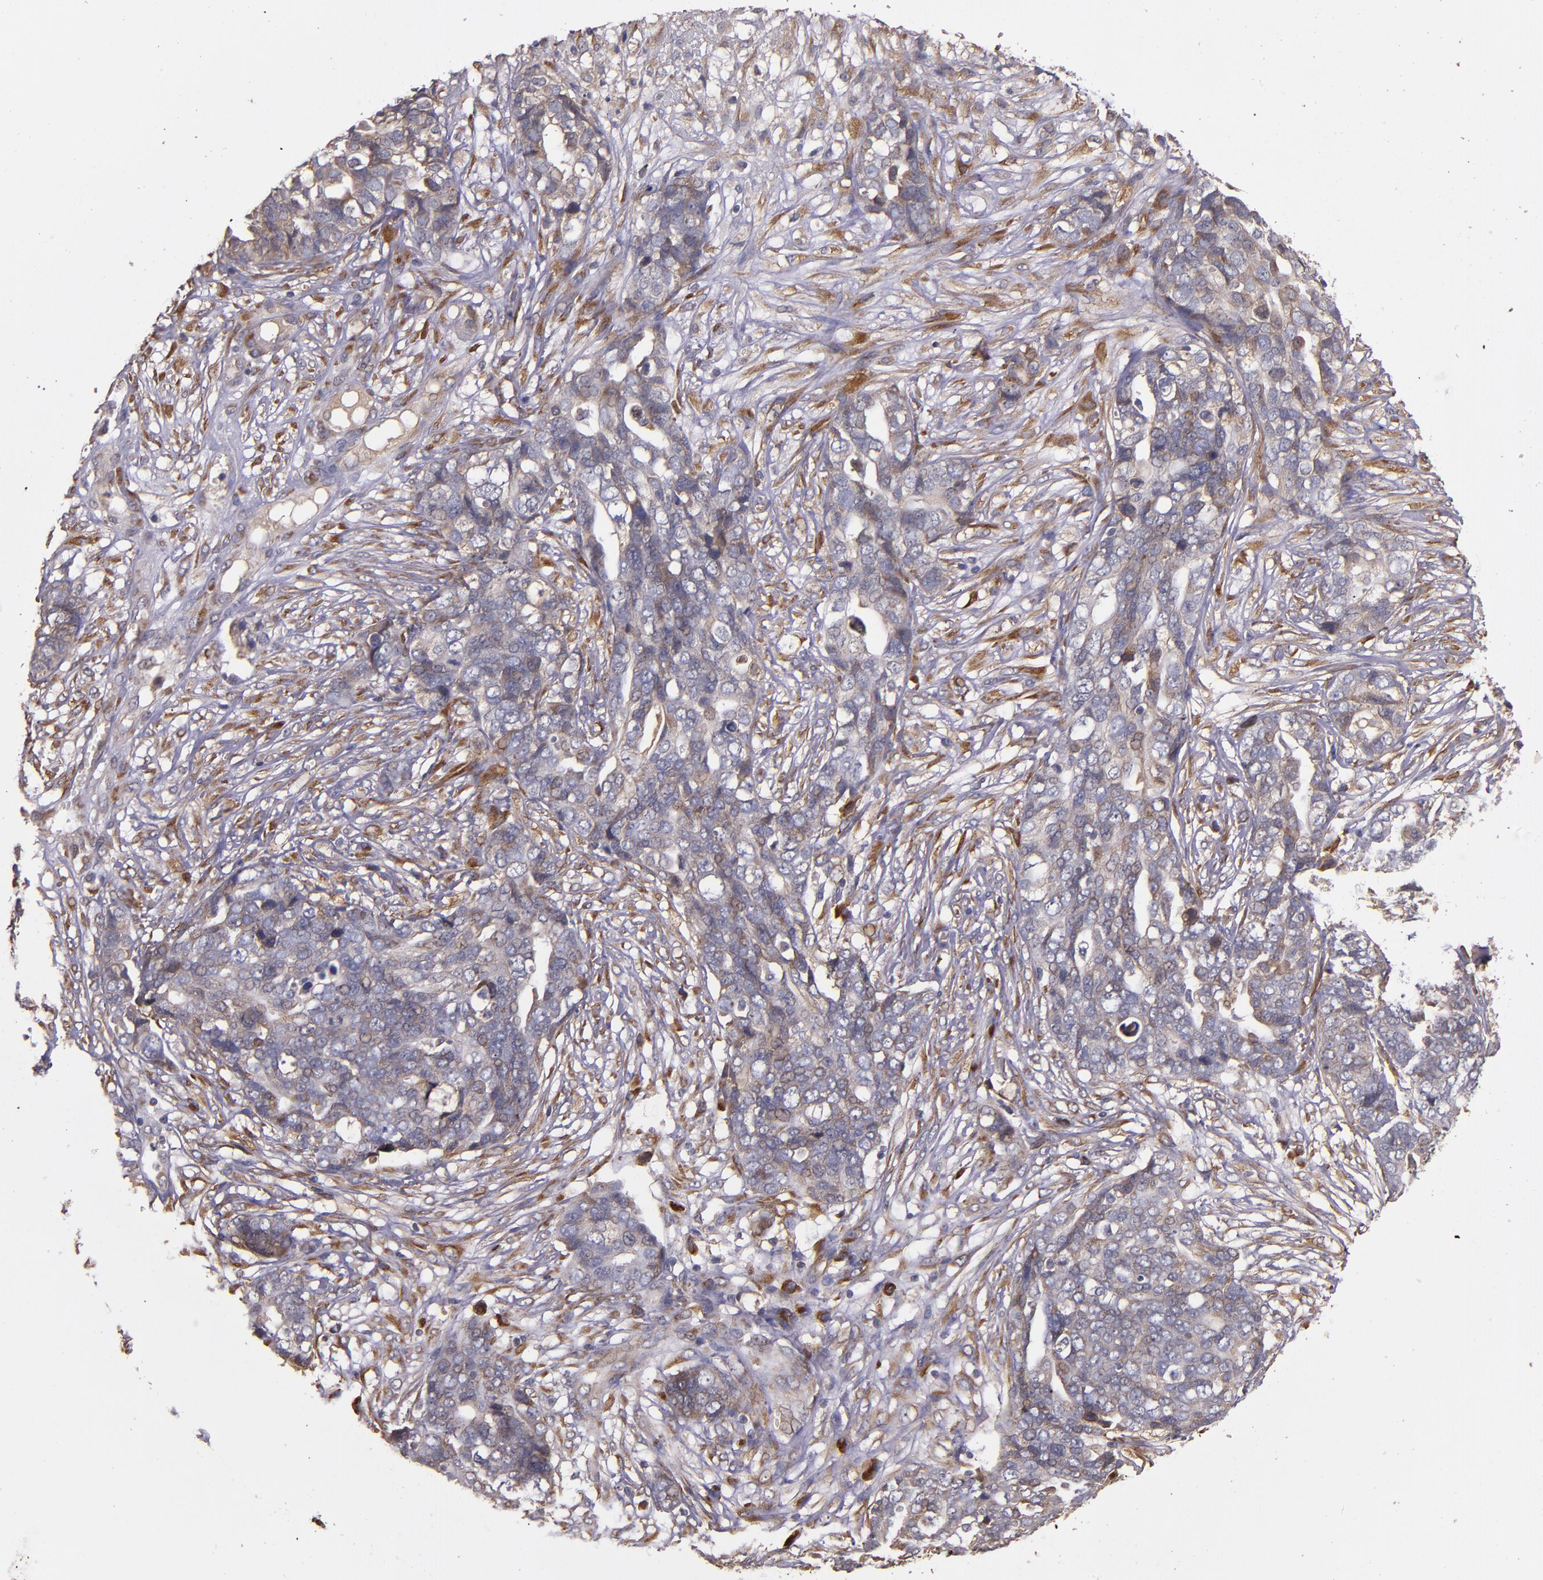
{"staining": {"intensity": "weak", "quantity": ">75%", "location": "cytoplasmic/membranous"}, "tissue": "ovarian cancer", "cell_type": "Tumor cells", "image_type": "cancer", "snomed": [{"axis": "morphology", "description": "Normal tissue, NOS"}, {"axis": "morphology", "description": "Cystadenocarcinoma, serous, NOS"}, {"axis": "topography", "description": "Fallopian tube"}, {"axis": "topography", "description": "Ovary"}], "caption": "A brown stain highlights weak cytoplasmic/membranous positivity of a protein in human ovarian cancer (serous cystadenocarcinoma) tumor cells. (DAB (3,3'-diaminobenzidine) IHC, brown staining for protein, blue staining for nuclei).", "gene": "PRAF2", "patient": {"sex": "female", "age": 56}}